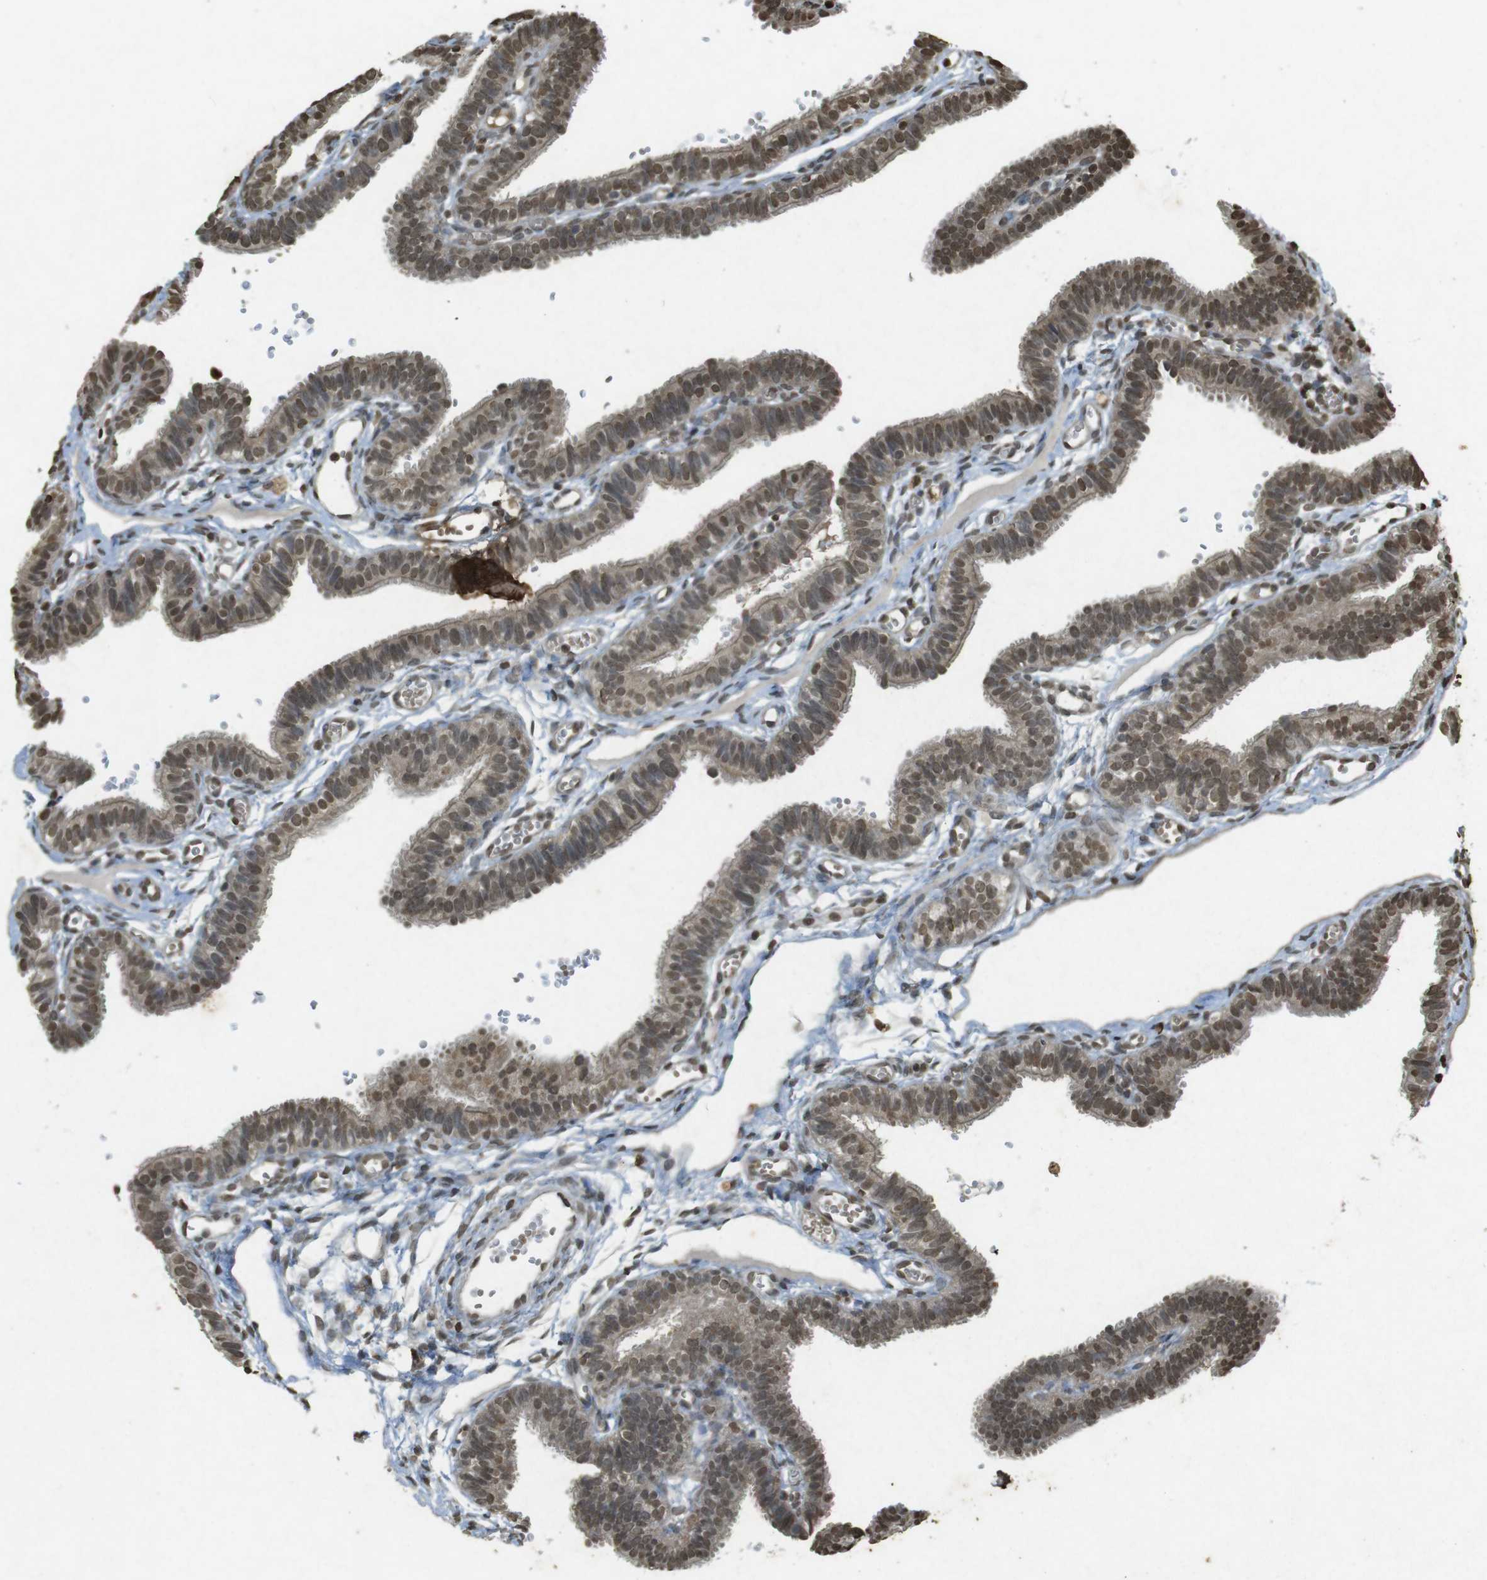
{"staining": {"intensity": "moderate", "quantity": ">75%", "location": "nuclear"}, "tissue": "fallopian tube", "cell_type": "Glandular cells", "image_type": "normal", "snomed": [{"axis": "morphology", "description": "Normal tissue, NOS"}, {"axis": "topography", "description": "Fallopian tube"}, {"axis": "topography", "description": "Placenta"}], "caption": "This is a micrograph of immunohistochemistry staining of unremarkable fallopian tube, which shows moderate expression in the nuclear of glandular cells.", "gene": "ORC4", "patient": {"sex": "female", "age": 34}}